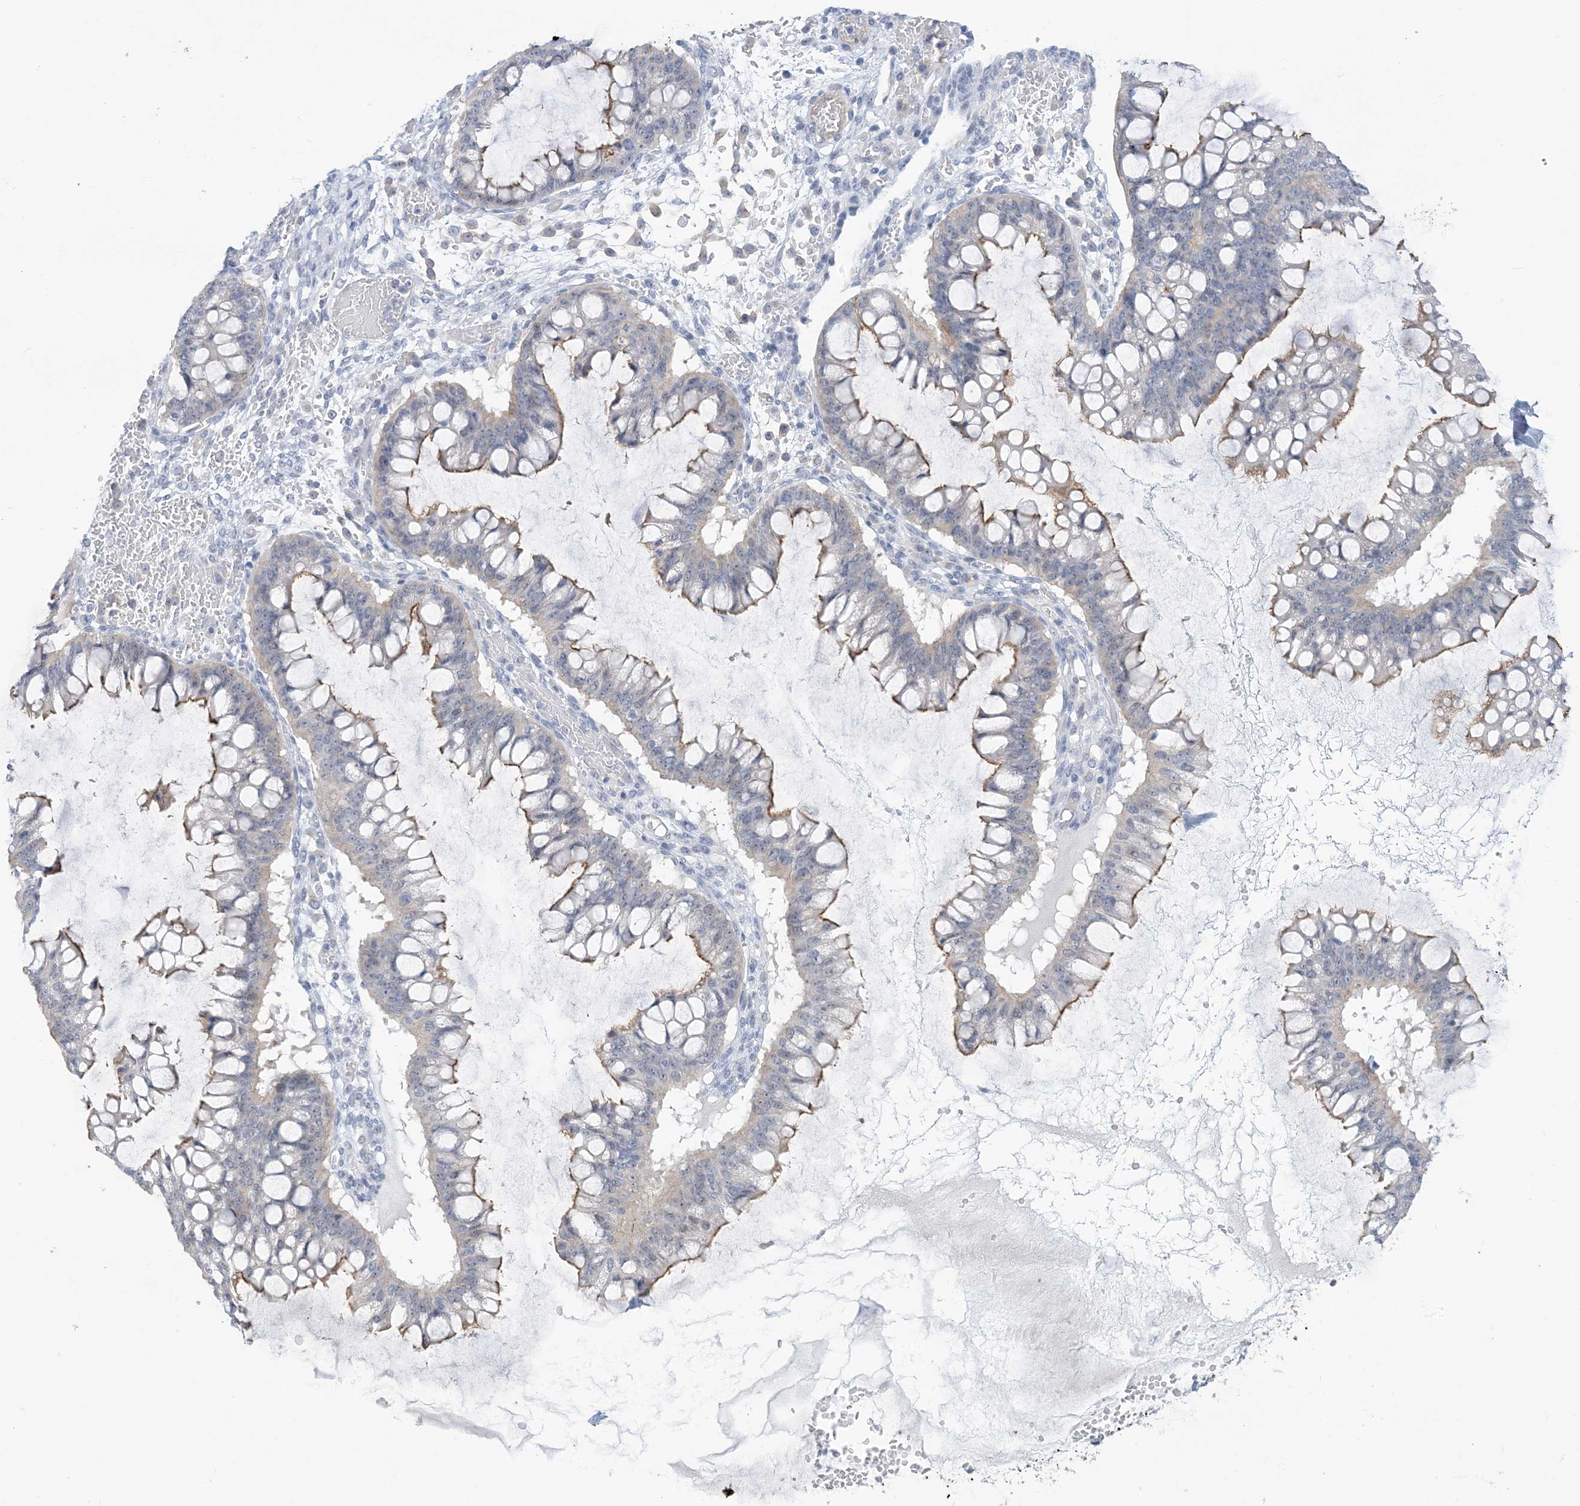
{"staining": {"intensity": "moderate", "quantity": "<25%", "location": "cytoplasmic/membranous"}, "tissue": "ovarian cancer", "cell_type": "Tumor cells", "image_type": "cancer", "snomed": [{"axis": "morphology", "description": "Cystadenocarcinoma, mucinous, NOS"}, {"axis": "topography", "description": "Ovary"}], "caption": "Ovarian cancer (mucinous cystadenocarcinoma) was stained to show a protein in brown. There is low levels of moderate cytoplasmic/membranous positivity in about <25% of tumor cells.", "gene": "IL36B", "patient": {"sex": "female", "age": 73}}